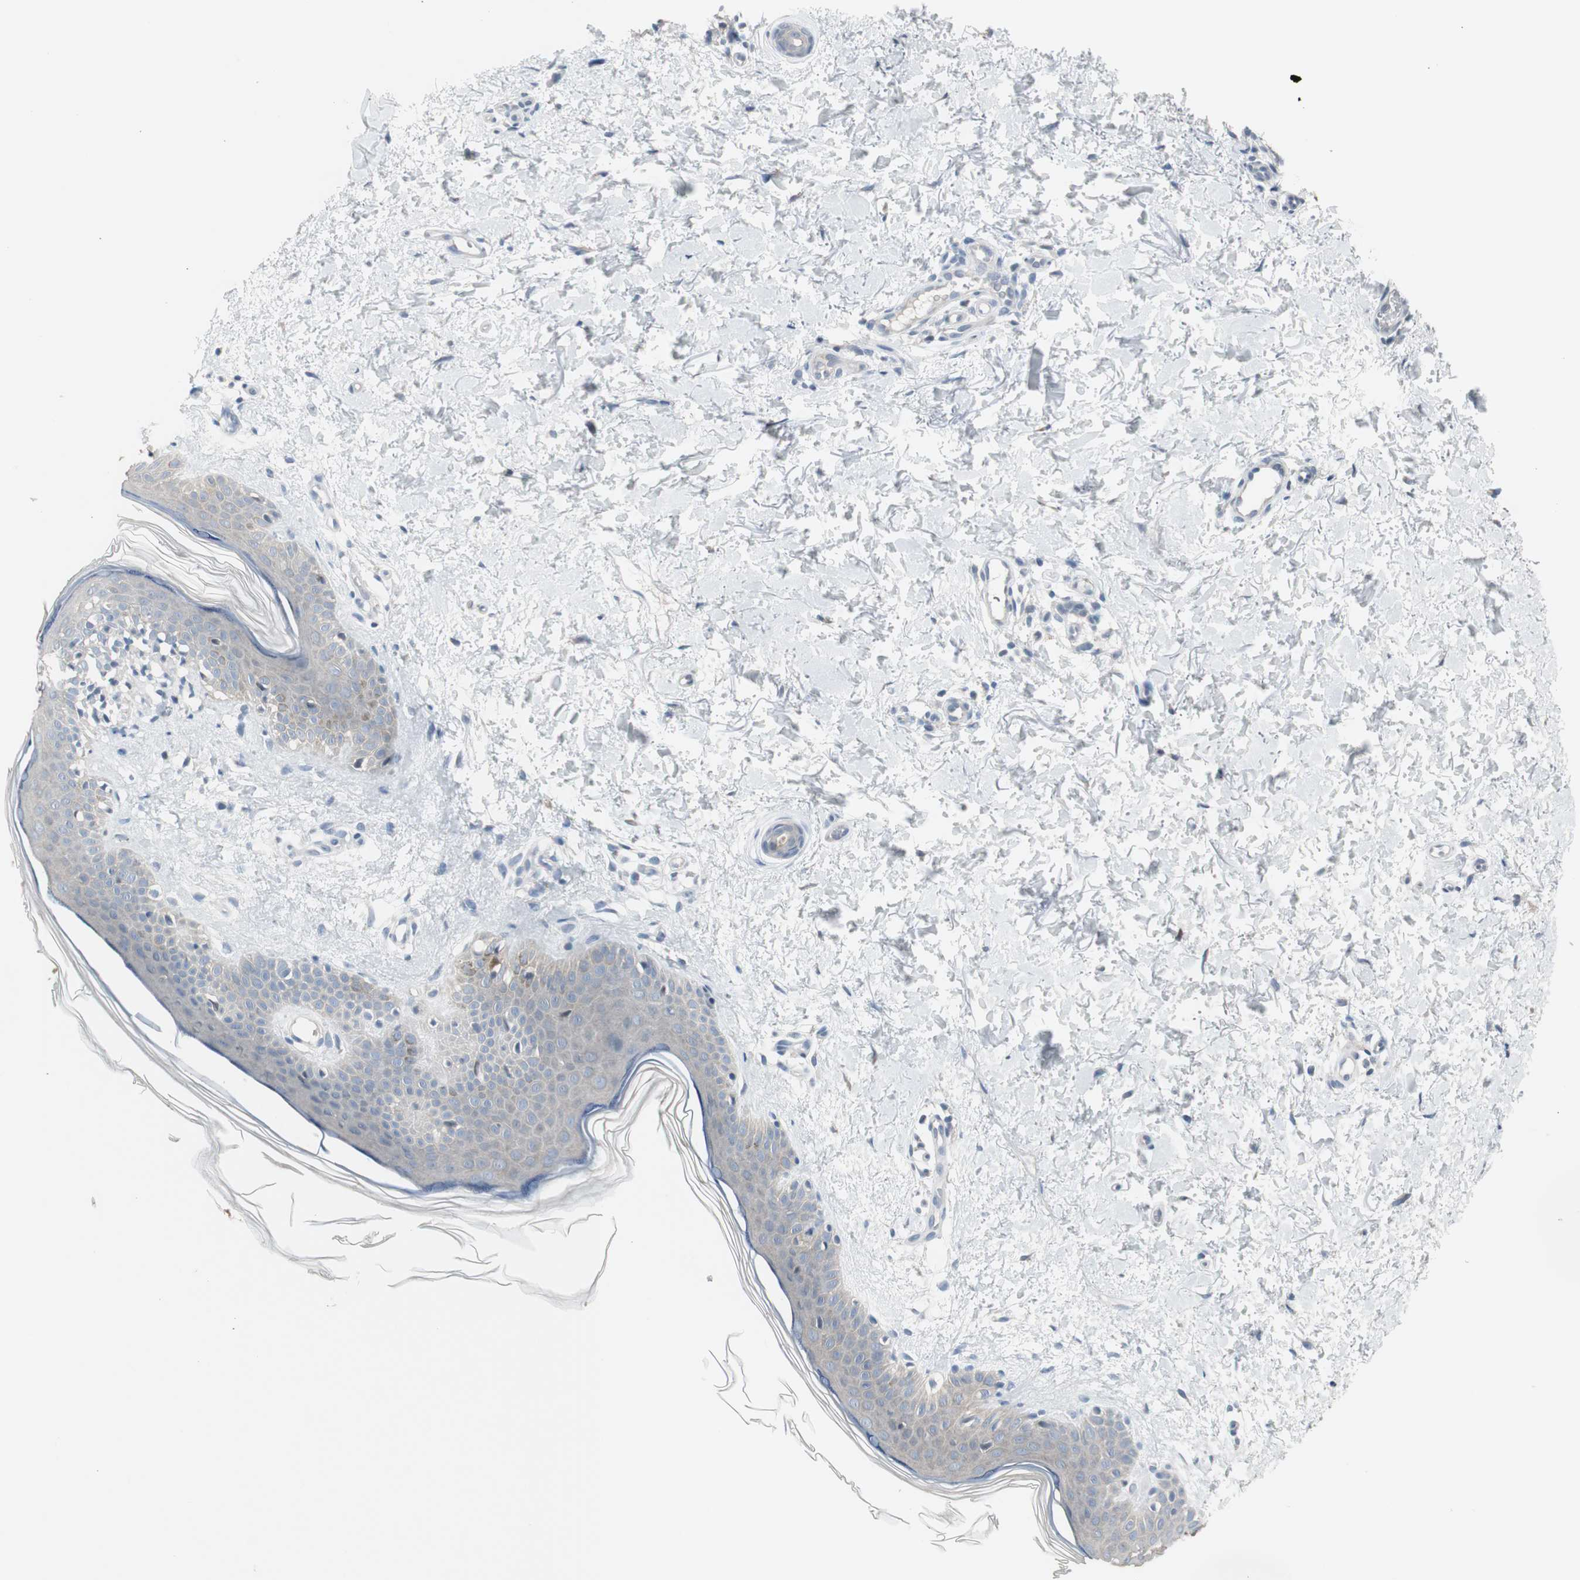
{"staining": {"intensity": "negative", "quantity": "none", "location": "none"}, "tissue": "skin", "cell_type": "Fibroblasts", "image_type": "normal", "snomed": [{"axis": "morphology", "description": "Normal tissue, NOS"}, {"axis": "topography", "description": "Skin"}], "caption": "This is an immunohistochemistry (IHC) photomicrograph of benign human skin. There is no positivity in fibroblasts.", "gene": "PDZK1", "patient": {"sex": "female", "age": 56}}